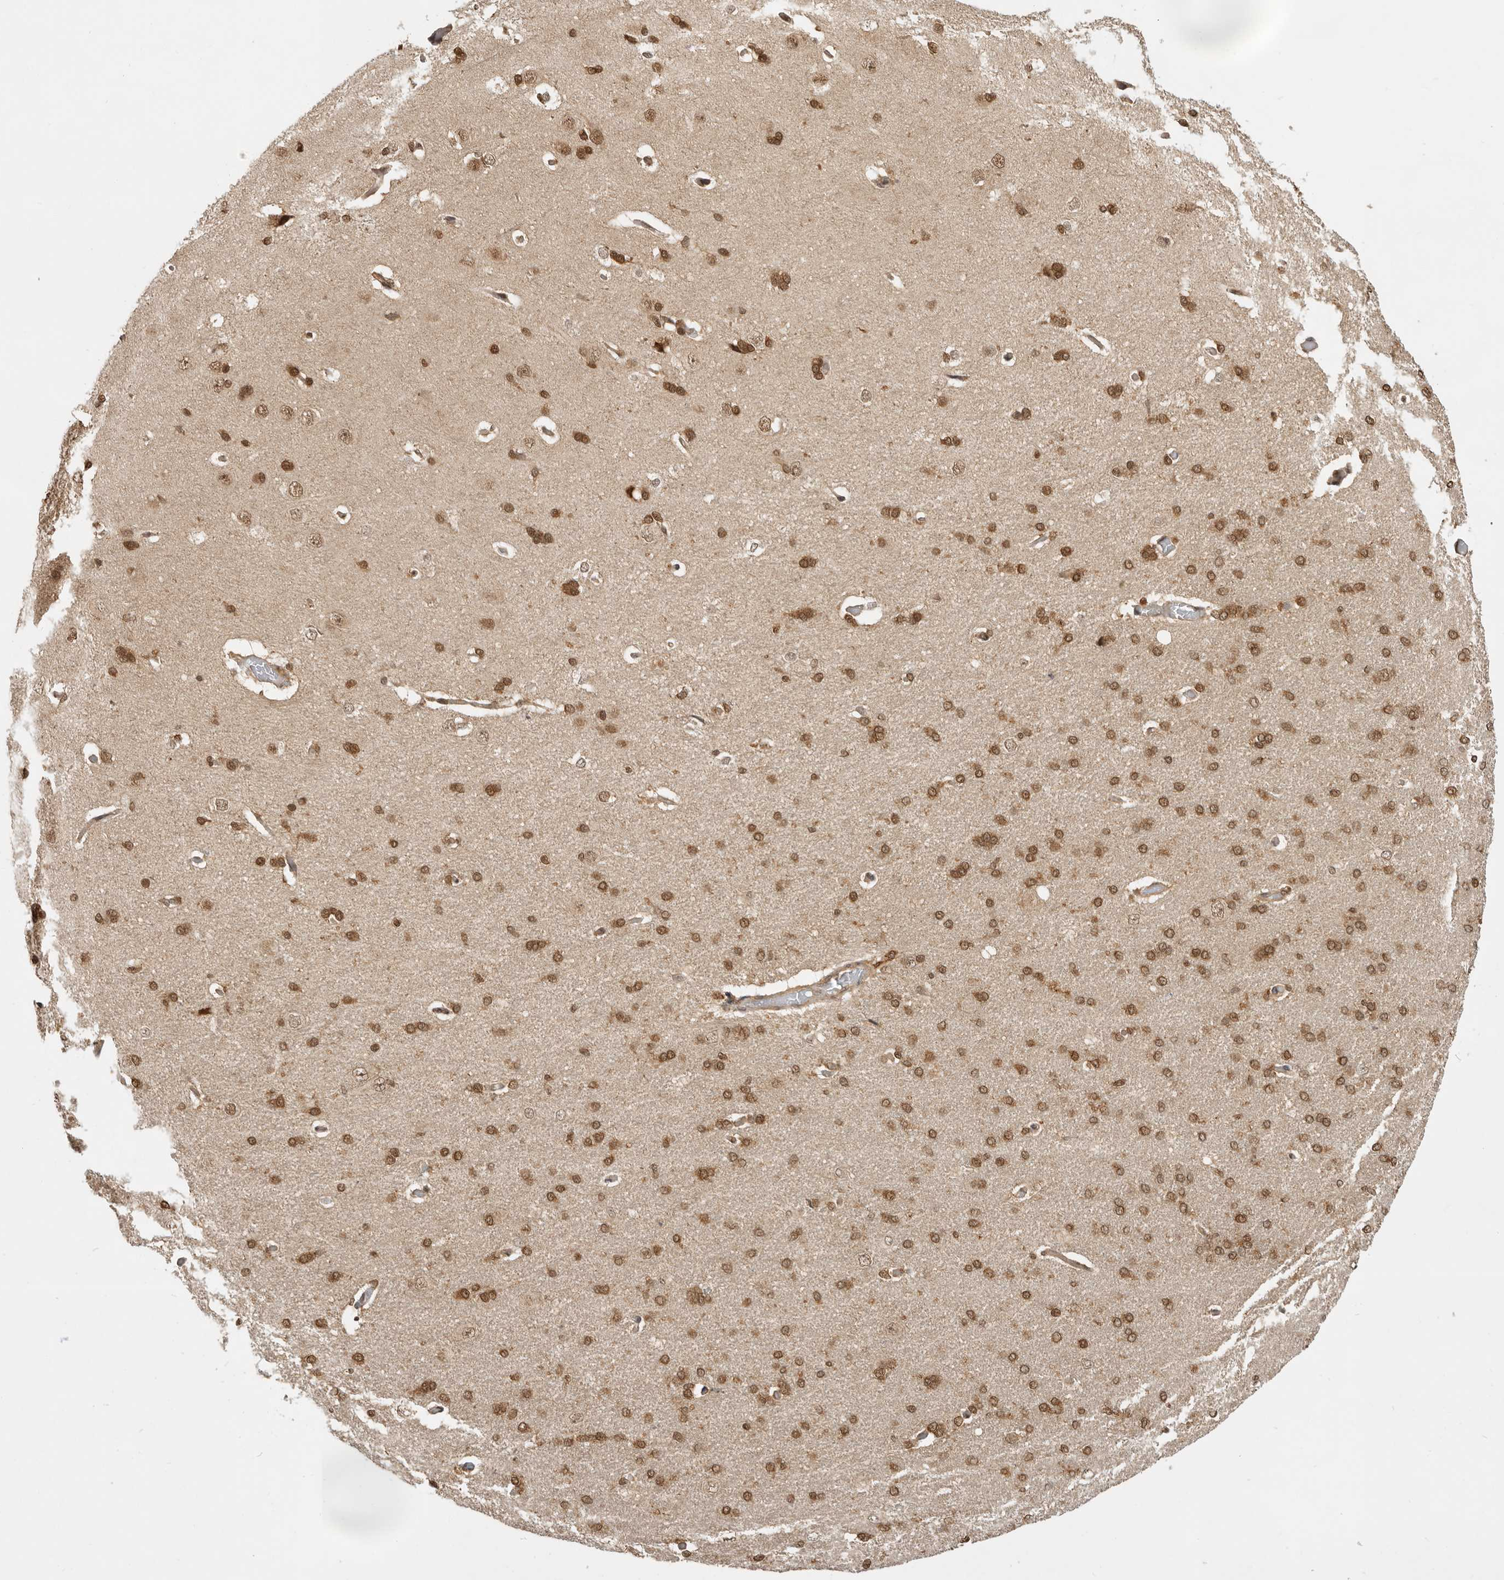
{"staining": {"intensity": "moderate", "quantity": ">75%", "location": "cytoplasmic/membranous,nuclear"}, "tissue": "cerebral cortex", "cell_type": "Endothelial cells", "image_type": "normal", "snomed": [{"axis": "morphology", "description": "Normal tissue, NOS"}, {"axis": "topography", "description": "Cerebral cortex"}], "caption": "Immunohistochemistry of benign human cerebral cortex reveals medium levels of moderate cytoplasmic/membranous,nuclear staining in approximately >75% of endothelial cells.", "gene": "ADPRS", "patient": {"sex": "male", "age": 62}}